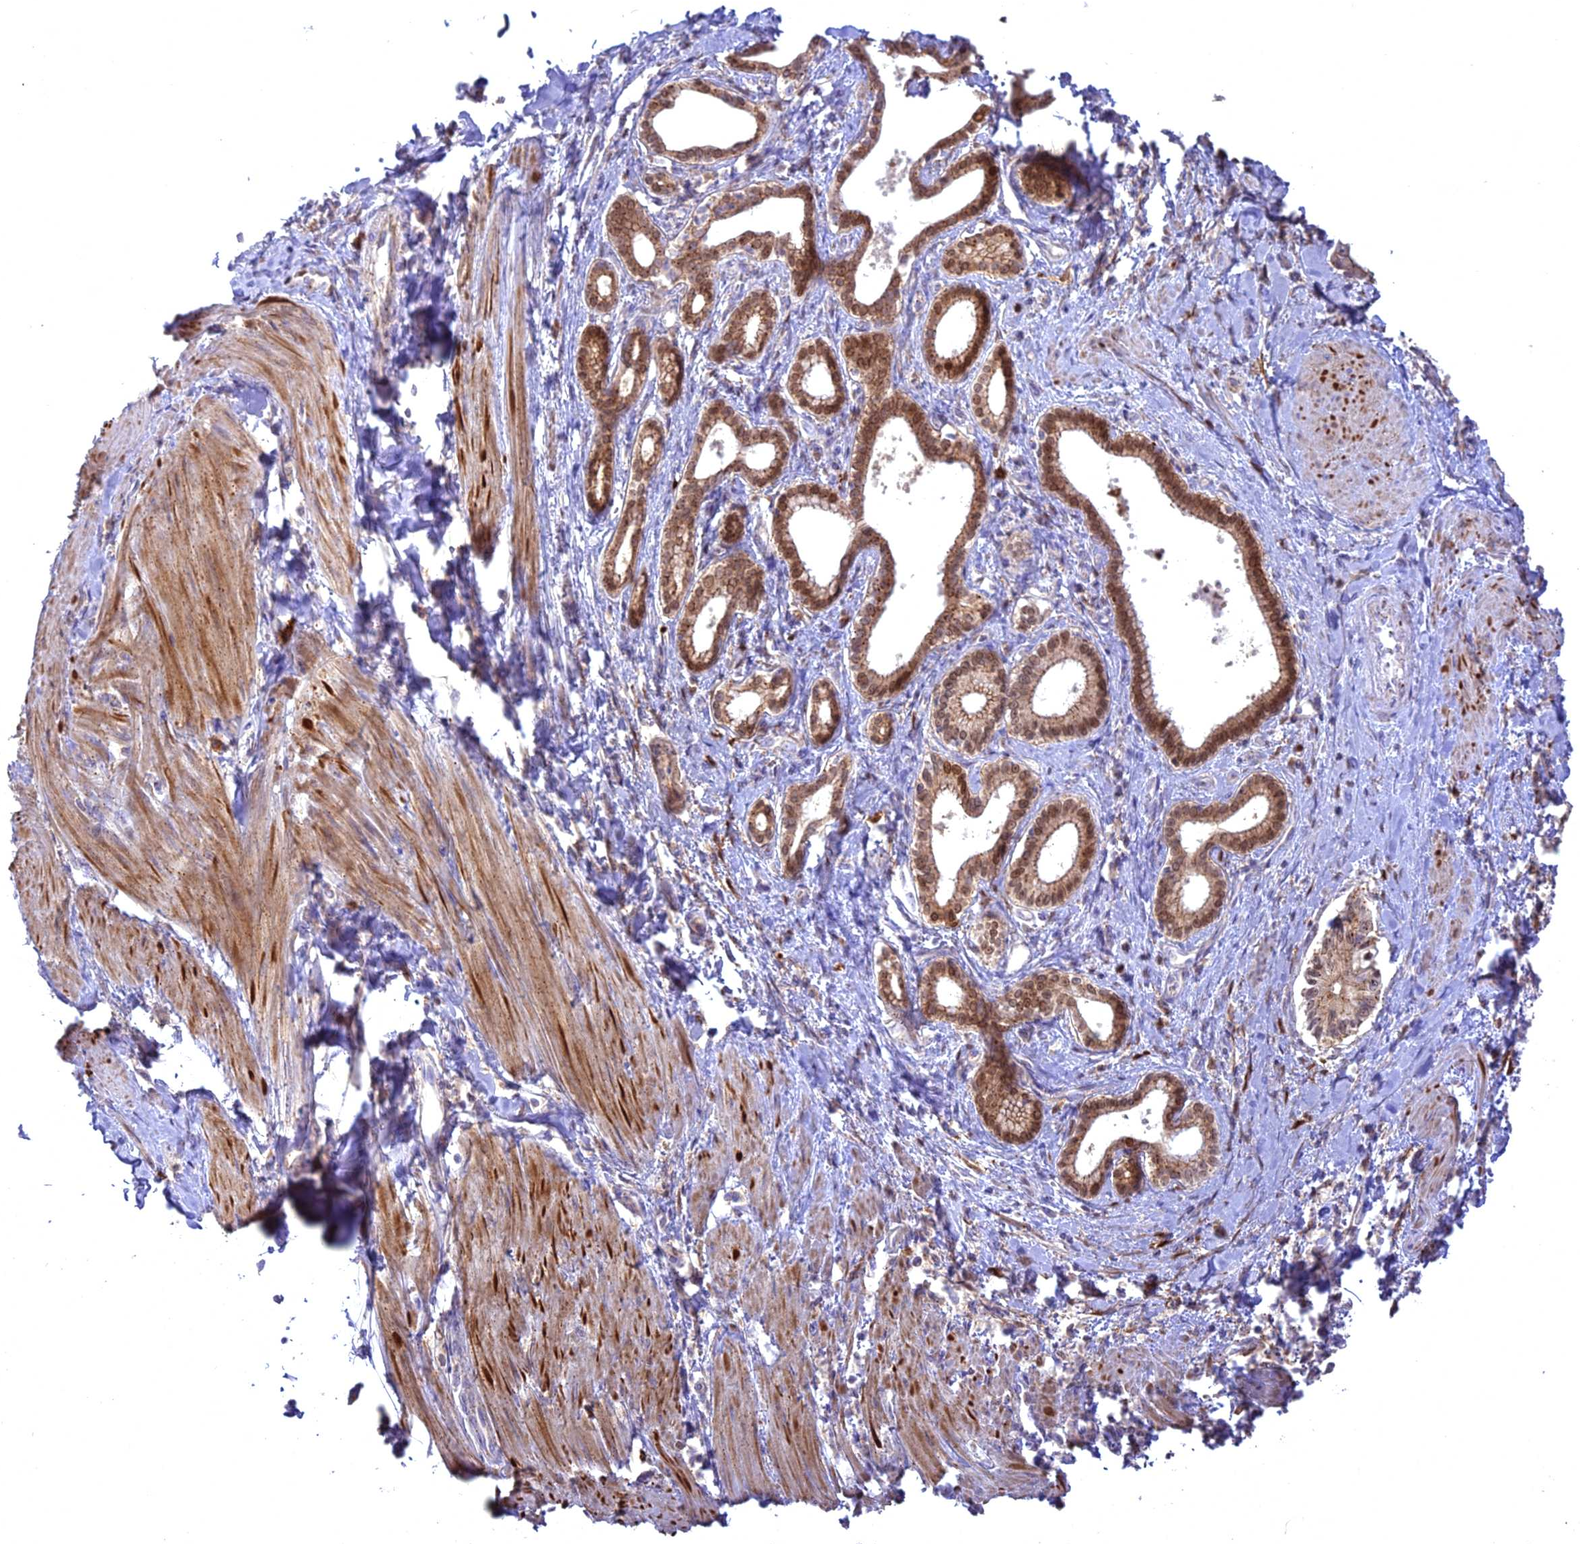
{"staining": {"intensity": "moderate", "quantity": "25%-75%", "location": "cytoplasmic/membranous,nuclear"}, "tissue": "pancreatic cancer", "cell_type": "Tumor cells", "image_type": "cancer", "snomed": [{"axis": "morphology", "description": "Adenocarcinoma, NOS"}, {"axis": "topography", "description": "Pancreas"}], "caption": "Brown immunohistochemical staining in pancreatic cancer (adenocarcinoma) displays moderate cytoplasmic/membranous and nuclear expression in about 25%-75% of tumor cells. (Brightfield microscopy of DAB IHC at high magnification).", "gene": "CENPV", "patient": {"sex": "male", "age": 78}}